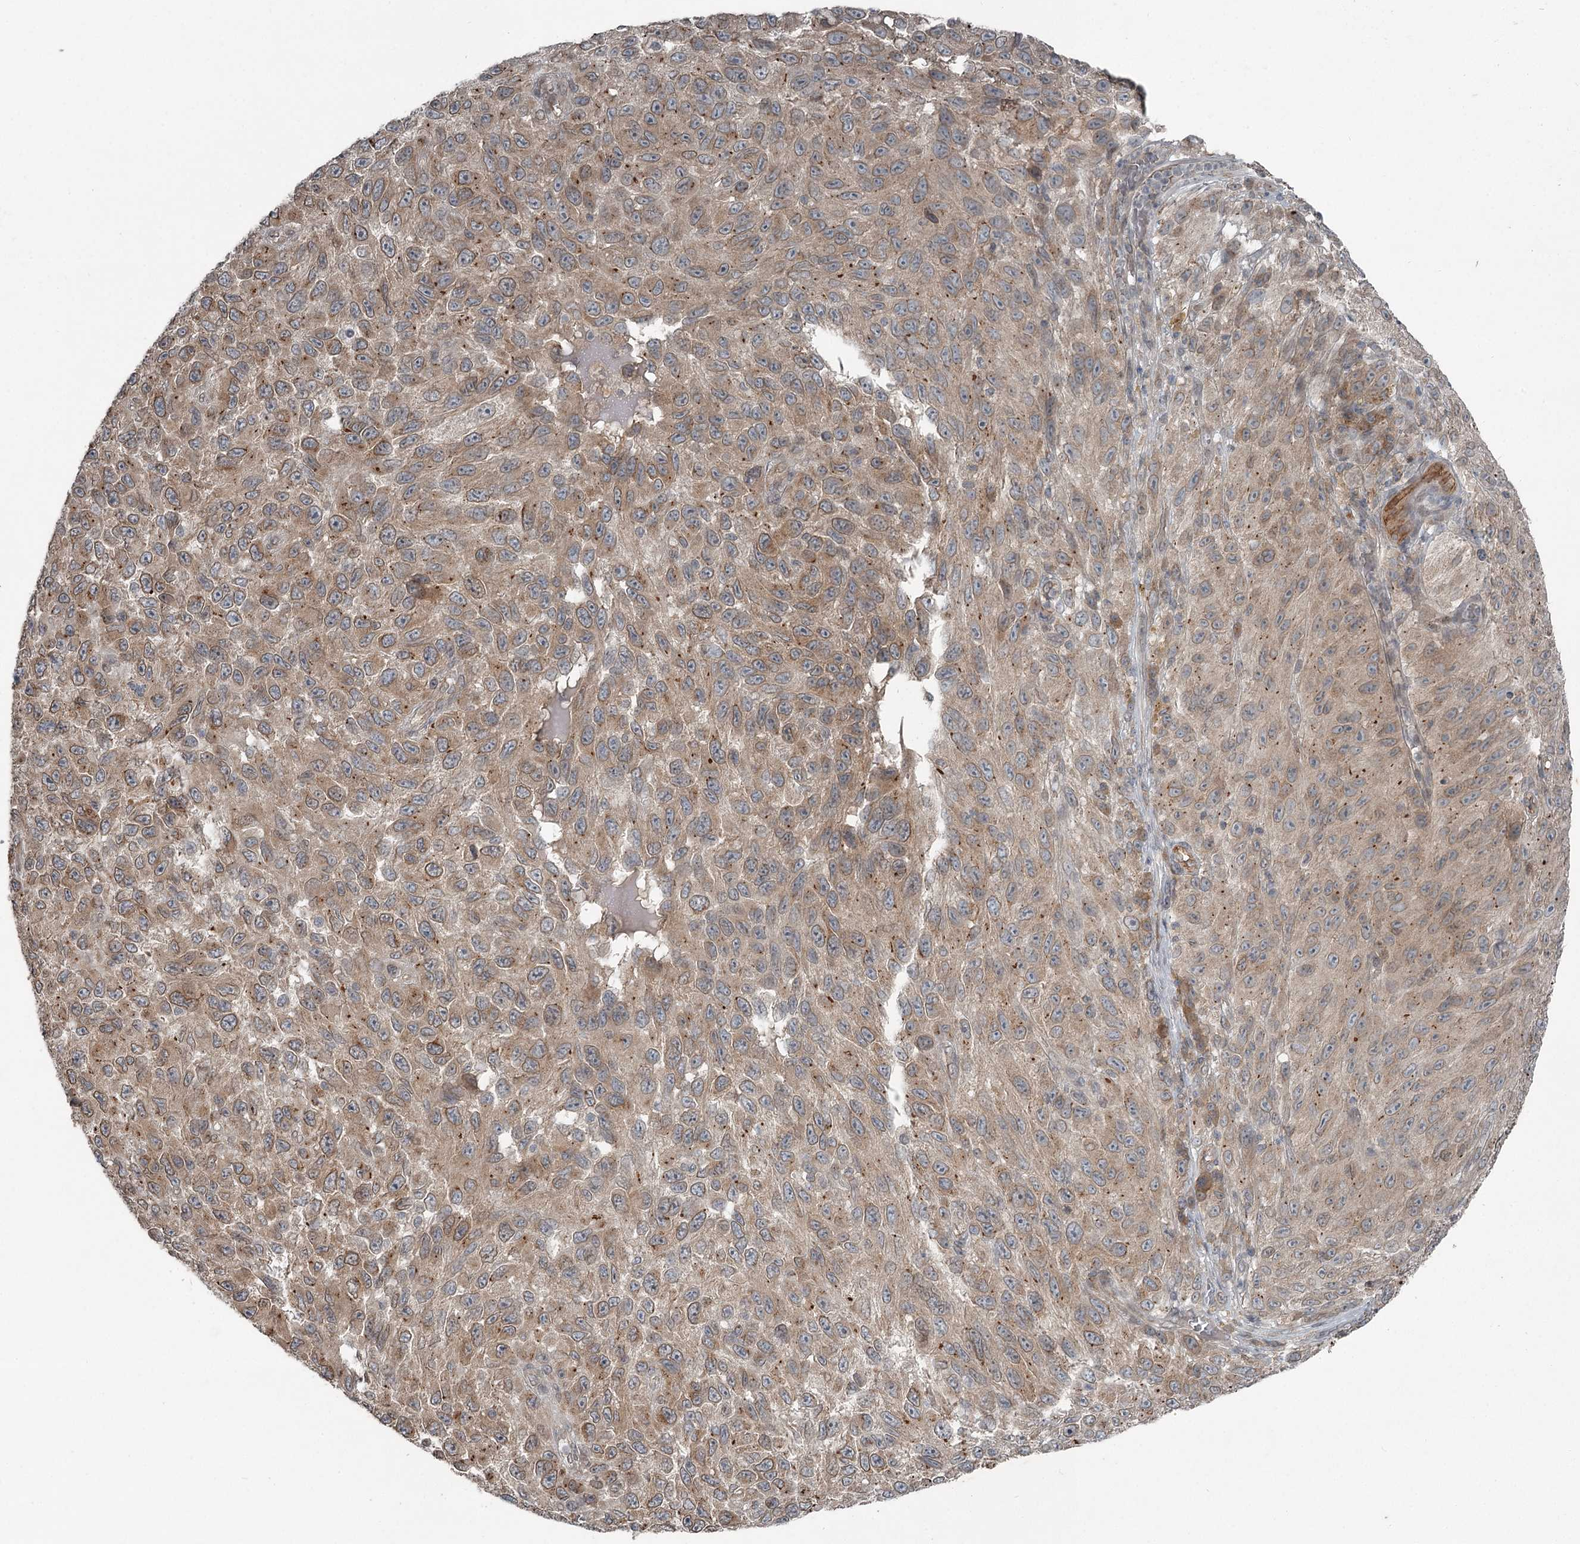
{"staining": {"intensity": "weak", "quantity": ">75%", "location": "cytoplasmic/membranous"}, "tissue": "melanoma", "cell_type": "Tumor cells", "image_type": "cancer", "snomed": [{"axis": "morphology", "description": "Malignant melanoma, NOS"}, {"axis": "topography", "description": "Skin"}], "caption": "High-power microscopy captured an immunohistochemistry (IHC) image of malignant melanoma, revealing weak cytoplasmic/membranous positivity in about >75% of tumor cells. (DAB = brown stain, brightfield microscopy at high magnification).", "gene": "SLC39A8", "patient": {"sex": "female", "age": 96}}